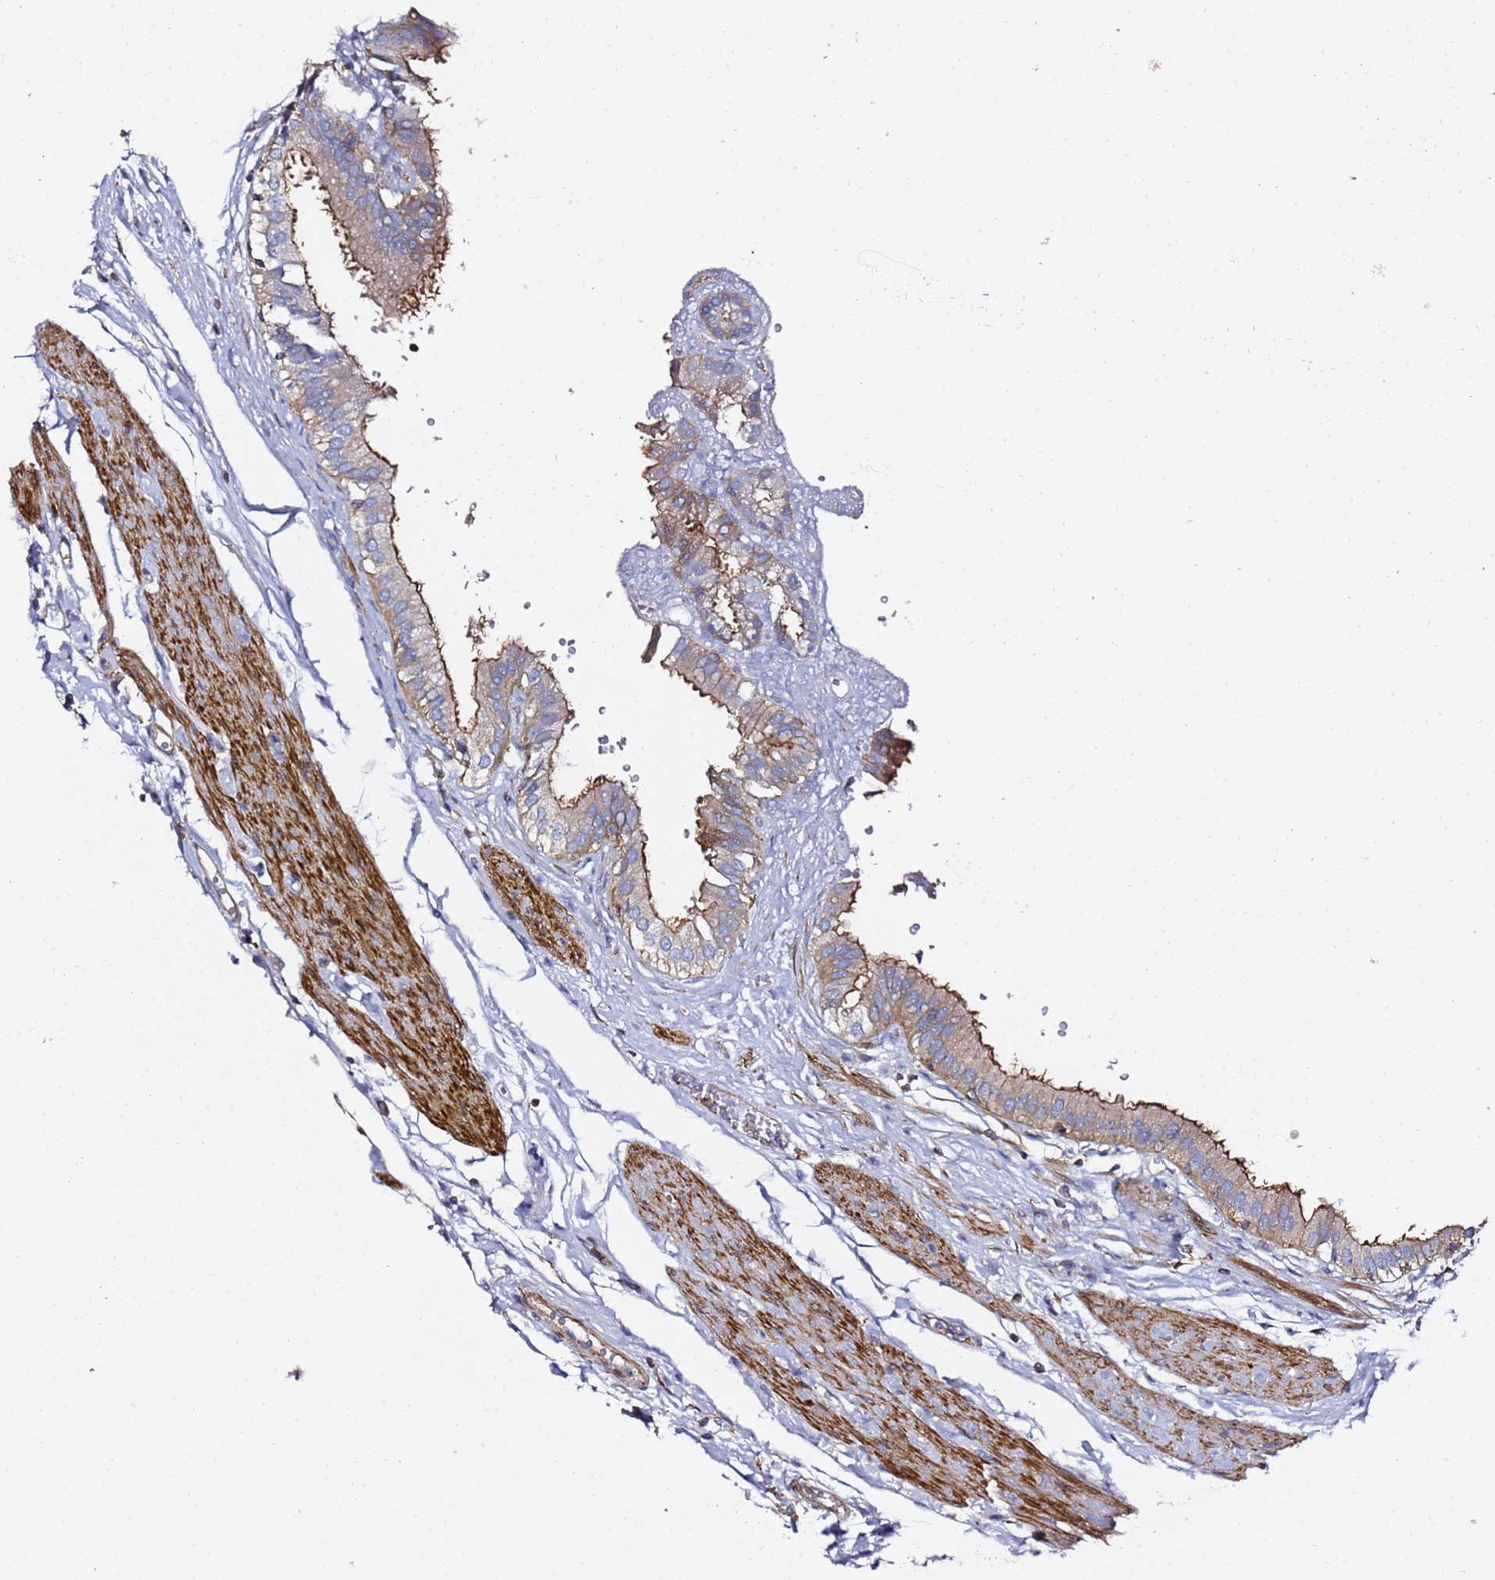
{"staining": {"intensity": "moderate", "quantity": ">75%", "location": "cytoplasmic/membranous"}, "tissue": "gallbladder", "cell_type": "Glandular cells", "image_type": "normal", "snomed": [{"axis": "morphology", "description": "Normal tissue, NOS"}, {"axis": "topography", "description": "Gallbladder"}], "caption": "Immunohistochemistry (IHC) micrograph of benign gallbladder stained for a protein (brown), which reveals medium levels of moderate cytoplasmic/membranous expression in about >75% of glandular cells.", "gene": "ZFP36L2", "patient": {"sex": "female", "age": 61}}